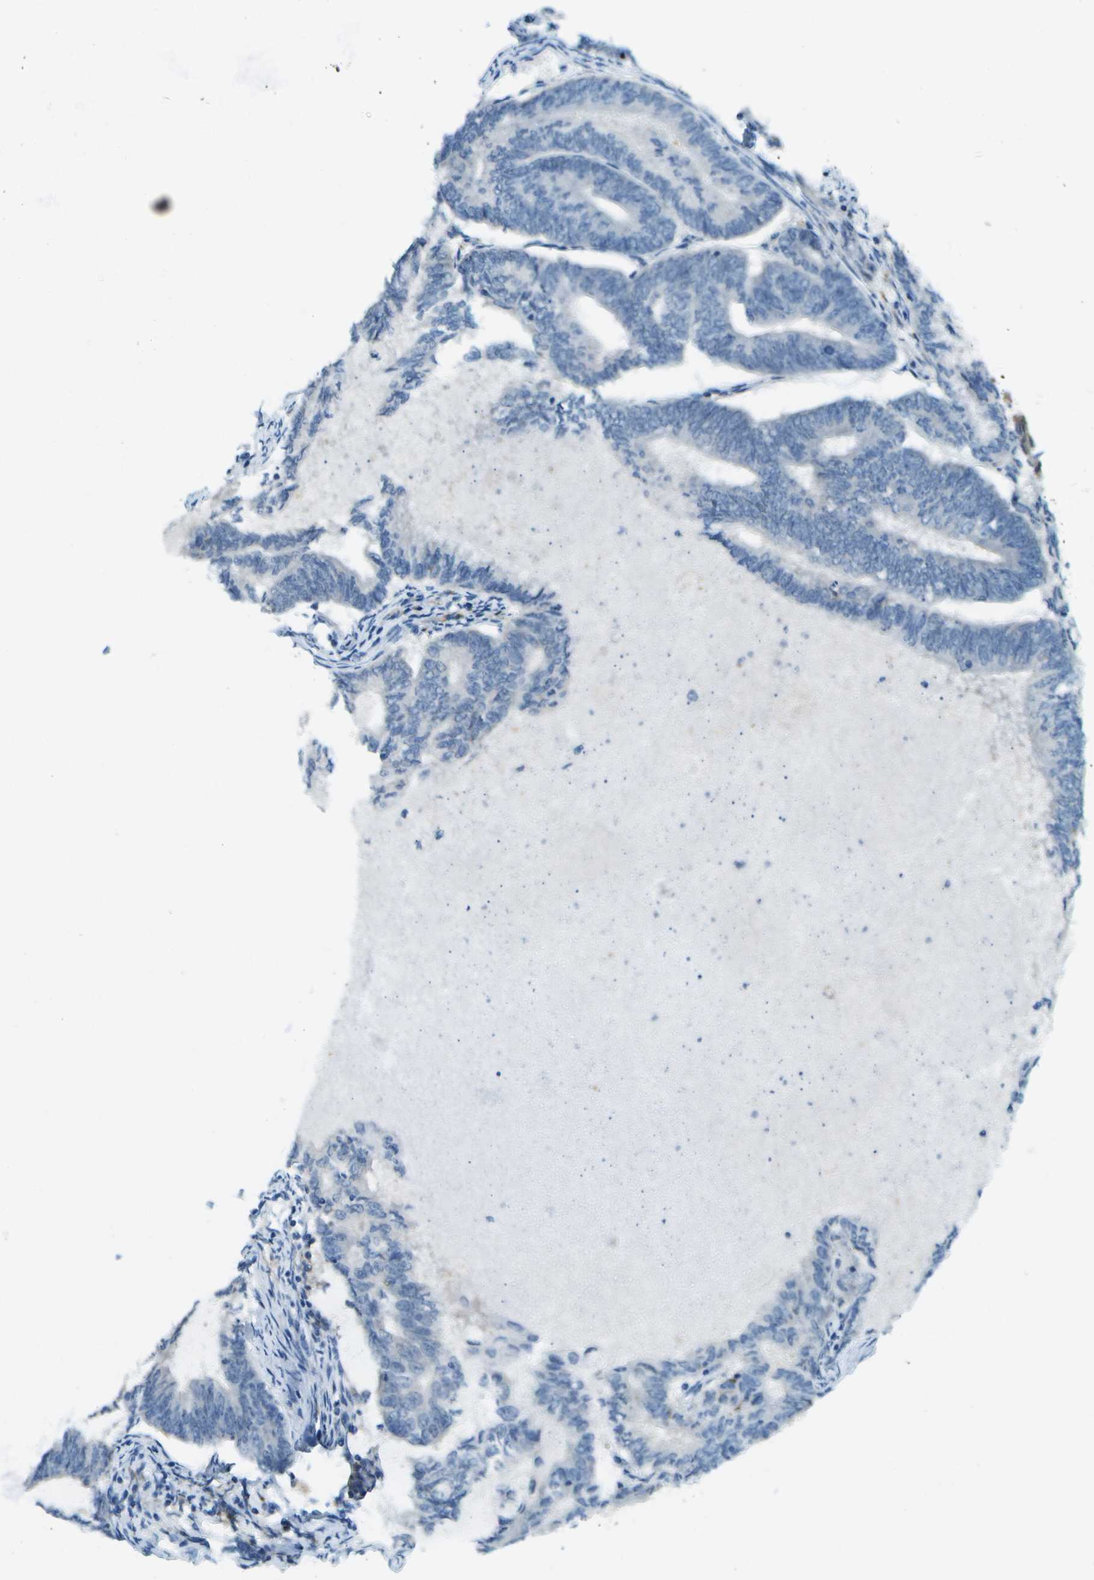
{"staining": {"intensity": "negative", "quantity": "none", "location": "none"}, "tissue": "endometrial cancer", "cell_type": "Tumor cells", "image_type": "cancer", "snomed": [{"axis": "morphology", "description": "Adenocarcinoma, NOS"}, {"axis": "topography", "description": "Endometrium"}], "caption": "DAB (3,3'-diaminobenzidine) immunohistochemical staining of human endometrial cancer (adenocarcinoma) reveals no significant positivity in tumor cells.", "gene": "CDH23", "patient": {"sex": "female", "age": 86}}